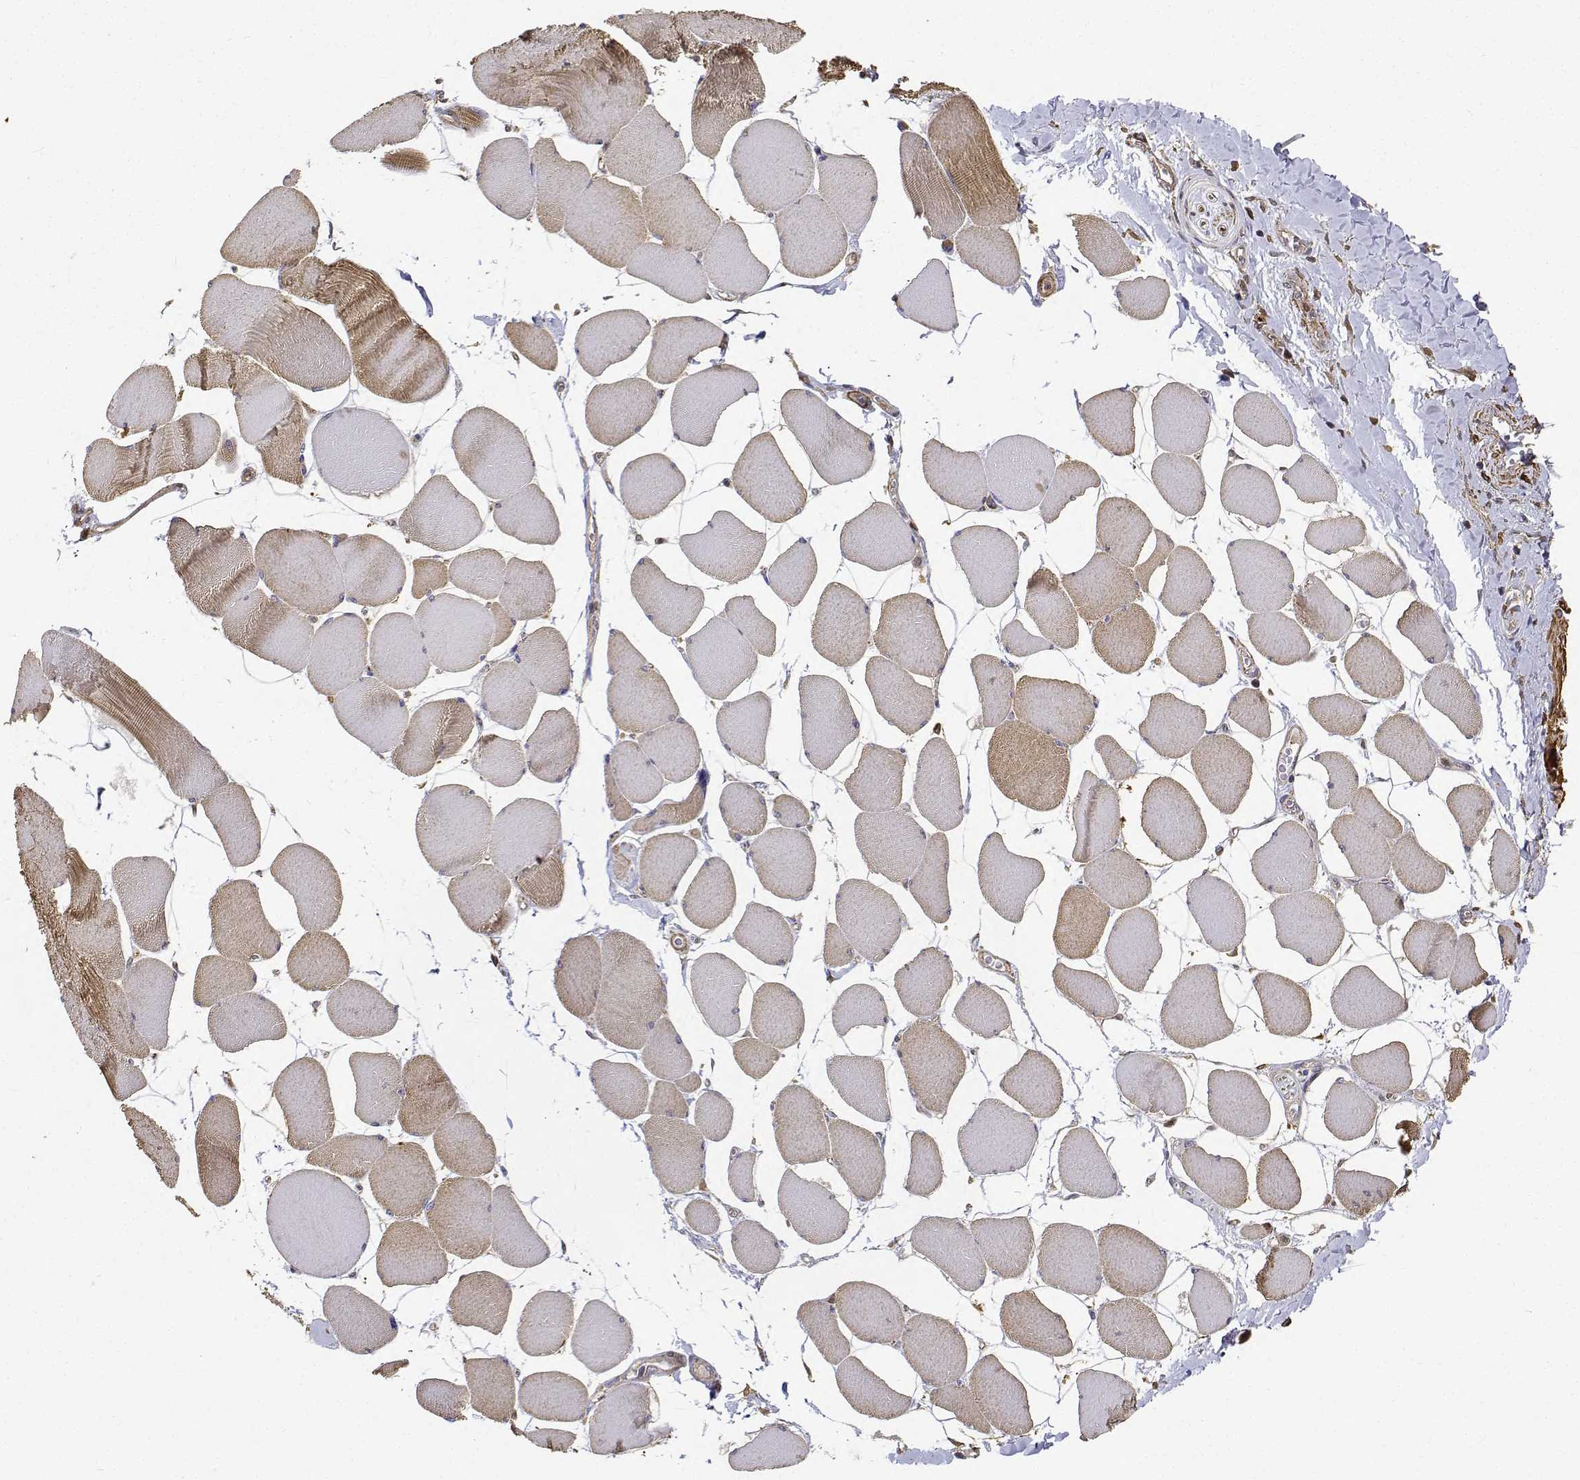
{"staining": {"intensity": "moderate", "quantity": "25%-75%", "location": "cytoplasmic/membranous"}, "tissue": "skeletal muscle", "cell_type": "Myocytes", "image_type": "normal", "snomed": [{"axis": "morphology", "description": "Normal tissue, NOS"}, {"axis": "topography", "description": "Skeletal muscle"}], "caption": "Benign skeletal muscle was stained to show a protein in brown. There is medium levels of moderate cytoplasmic/membranous staining in approximately 25%-75% of myocytes. (DAB (3,3'-diaminobenzidine) IHC, brown staining for protein, blue staining for nuclei).", "gene": "PCID2", "patient": {"sex": "female", "age": 75}}